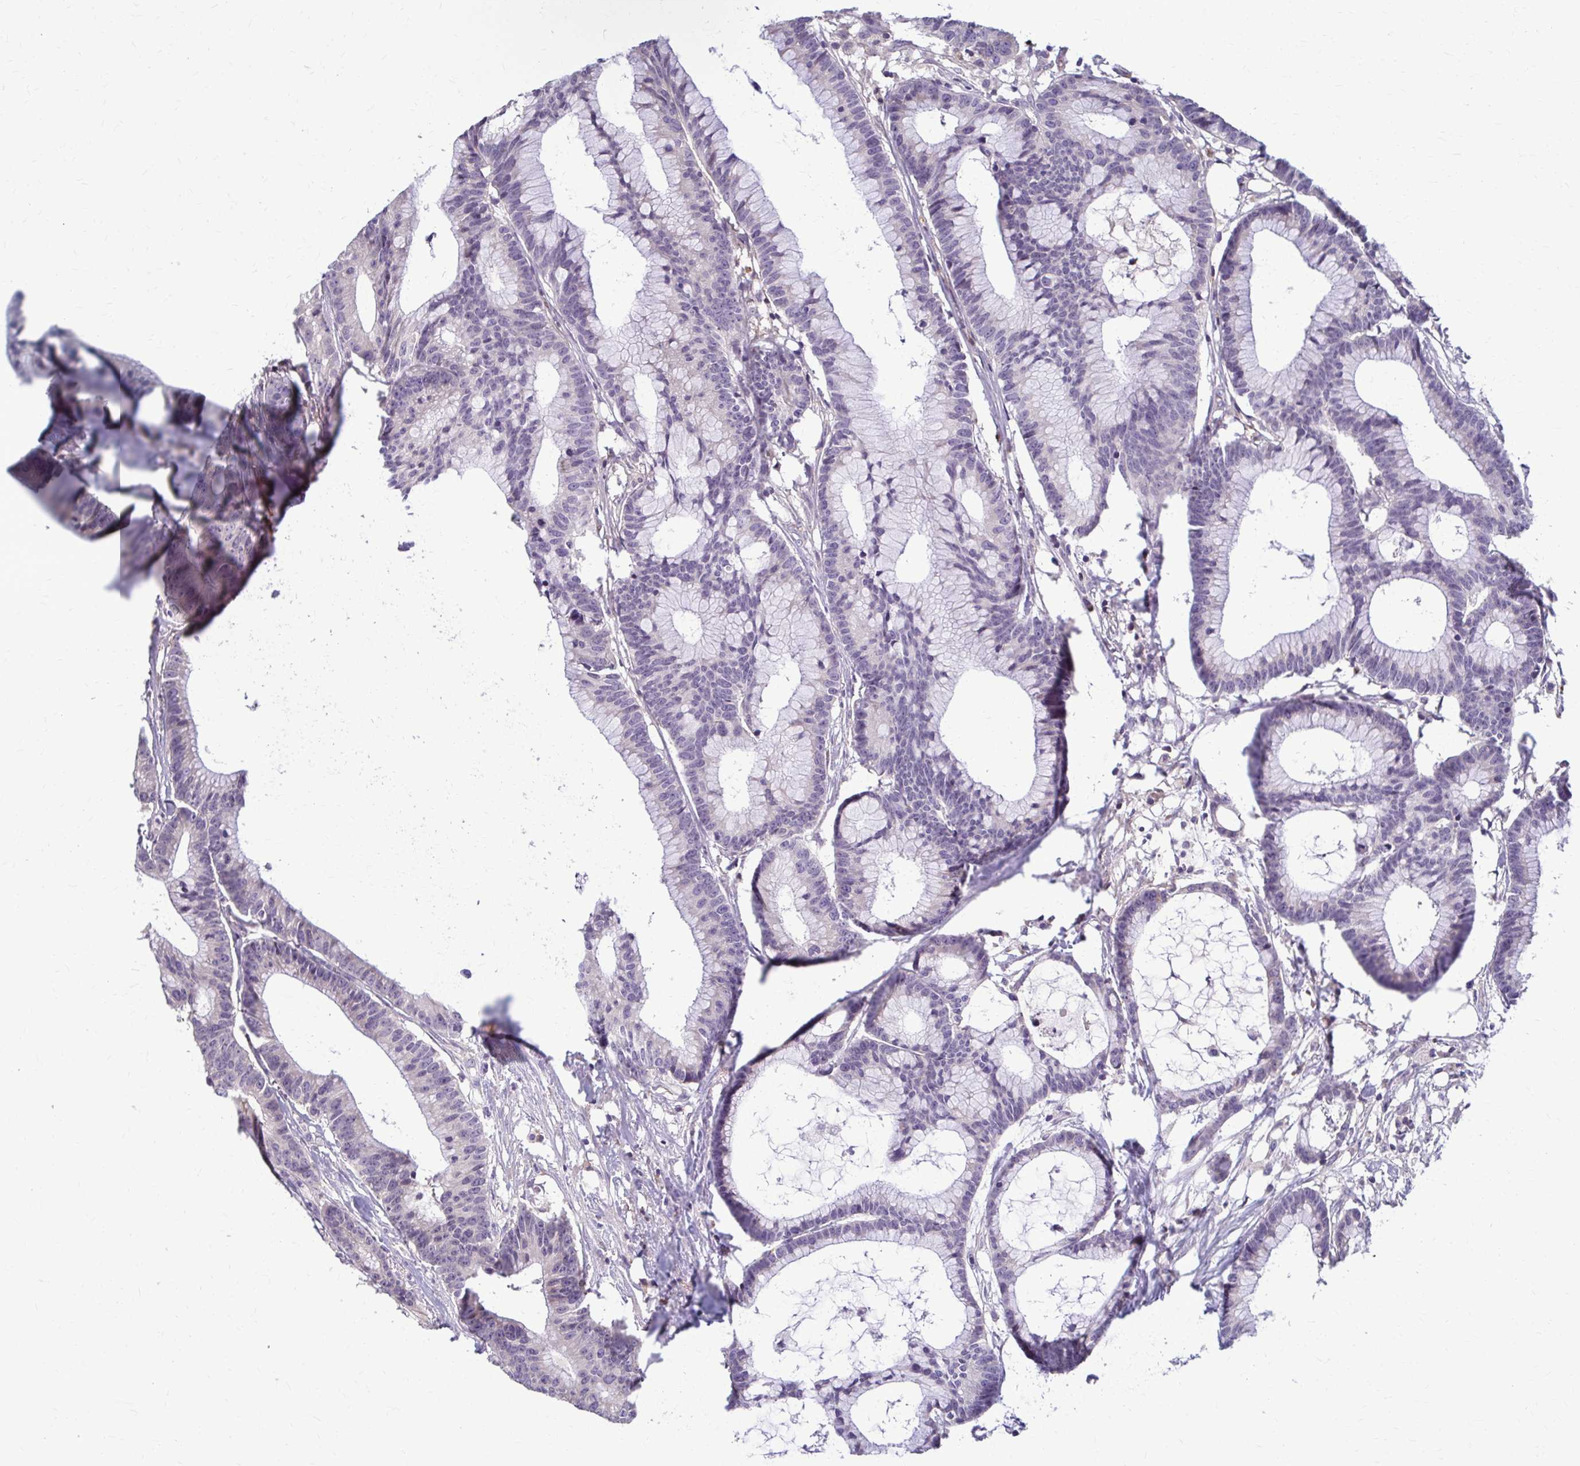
{"staining": {"intensity": "negative", "quantity": "none", "location": "none"}, "tissue": "colorectal cancer", "cell_type": "Tumor cells", "image_type": "cancer", "snomed": [{"axis": "morphology", "description": "Adenocarcinoma, NOS"}, {"axis": "topography", "description": "Colon"}], "caption": "DAB immunohistochemical staining of colorectal adenocarcinoma demonstrates no significant expression in tumor cells.", "gene": "MCRIP2", "patient": {"sex": "female", "age": 78}}